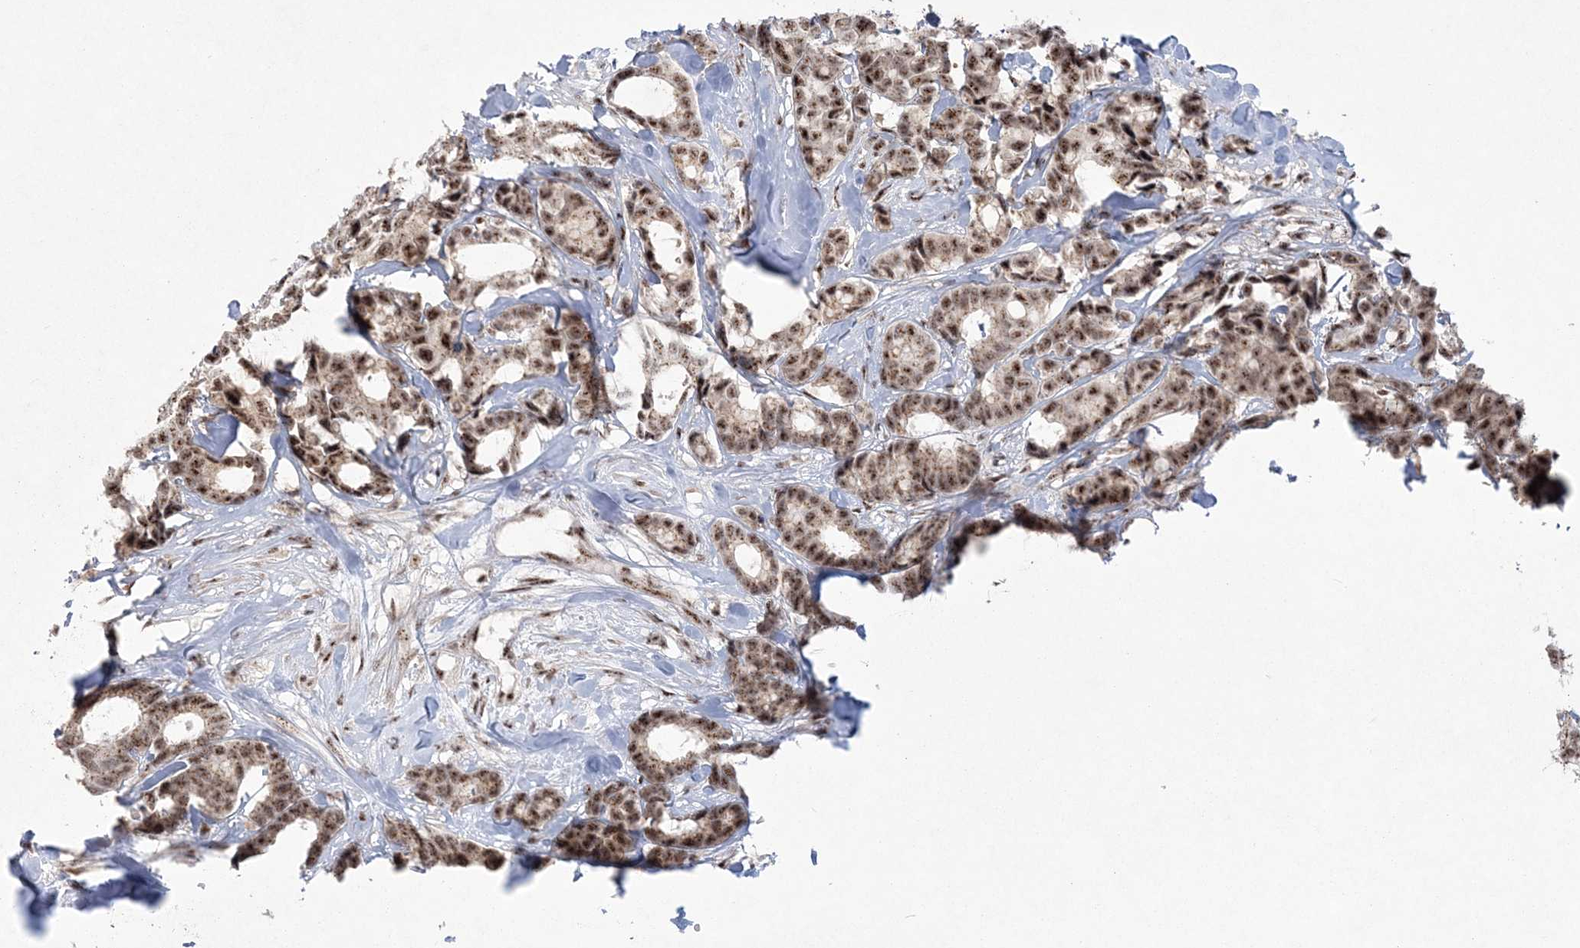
{"staining": {"intensity": "moderate", "quantity": ">75%", "location": "nuclear"}, "tissue": "breast cancer", "cell_type": "Tumor cells", "image_type": "cancer", "snomed": [{"axis": "morphology", "description": "Duct carcinoma"}, {"axis": "topography", "description": "Breast"}], "caption": "Tumor cells show medium levels of moderate nuclear positivity in approximately >75% of cells in invasive ductal carcinoma (breast). (Brightfield microscopy of DAB IHC at high magnification).", "gene": "KDM6B", "patient": {"sex": "female", "age": 87}}